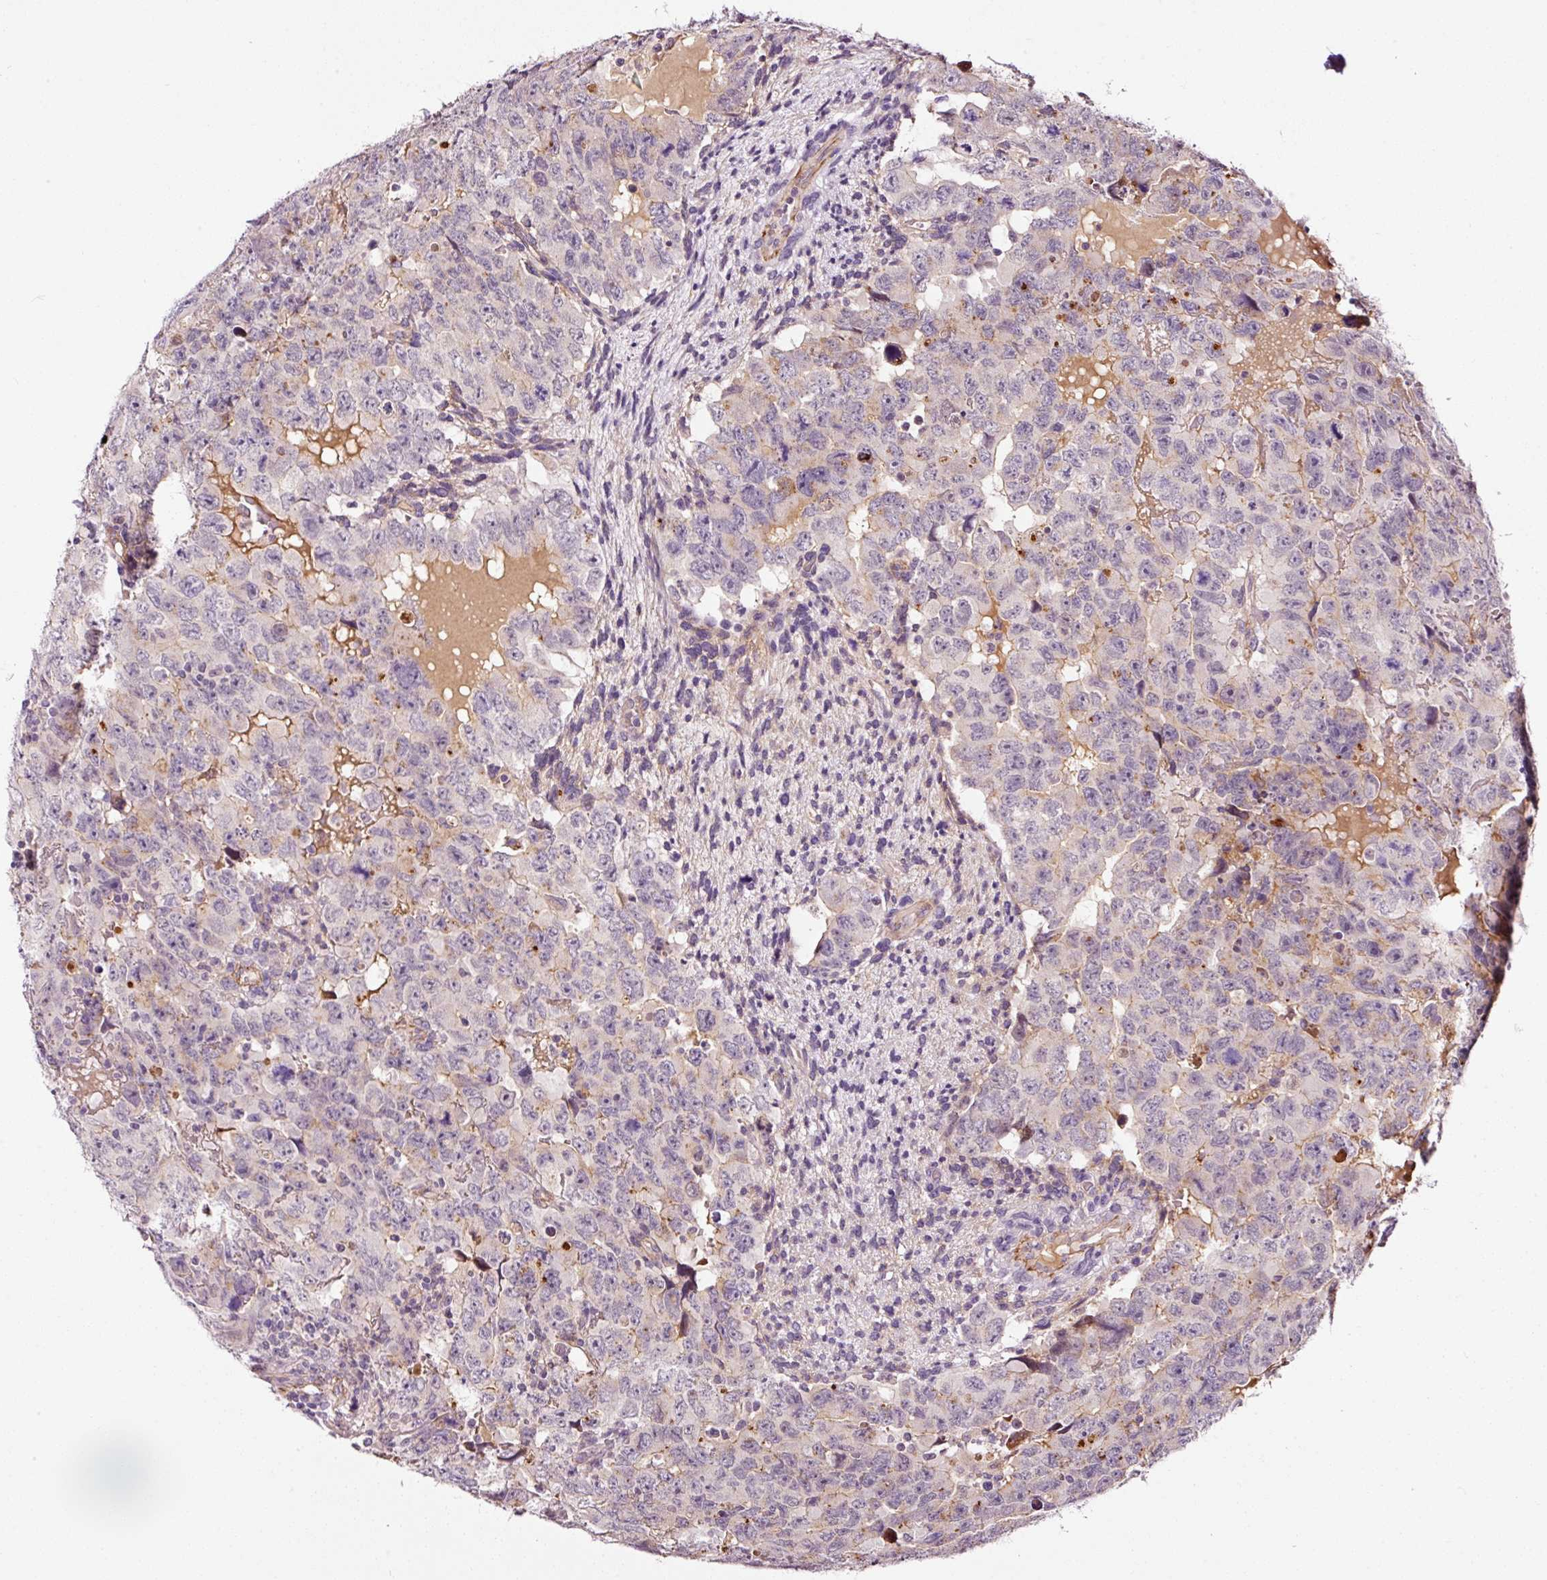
{"staining": {"intensity": "negative", "quantity": "none", "location": "none"}, "tissue": "testis cancer", "cell_type": "Tumor cells", "image_type": "cancer", "snomed": [{"axis": "morphology", "description": "Carcinoma, Embryonal, NOS"}, {"axis": "topography", "description": "Testis"}], "caption": "High magnification brightfield microscopy of testis cancer (embryonal carcinoma) stained with DAB (brown) and counterstained with hematoxylin (blue): tumor cells show no significant staining.", "gene": "ABCB4", "patient": {"sex": "male", "age": 24}}